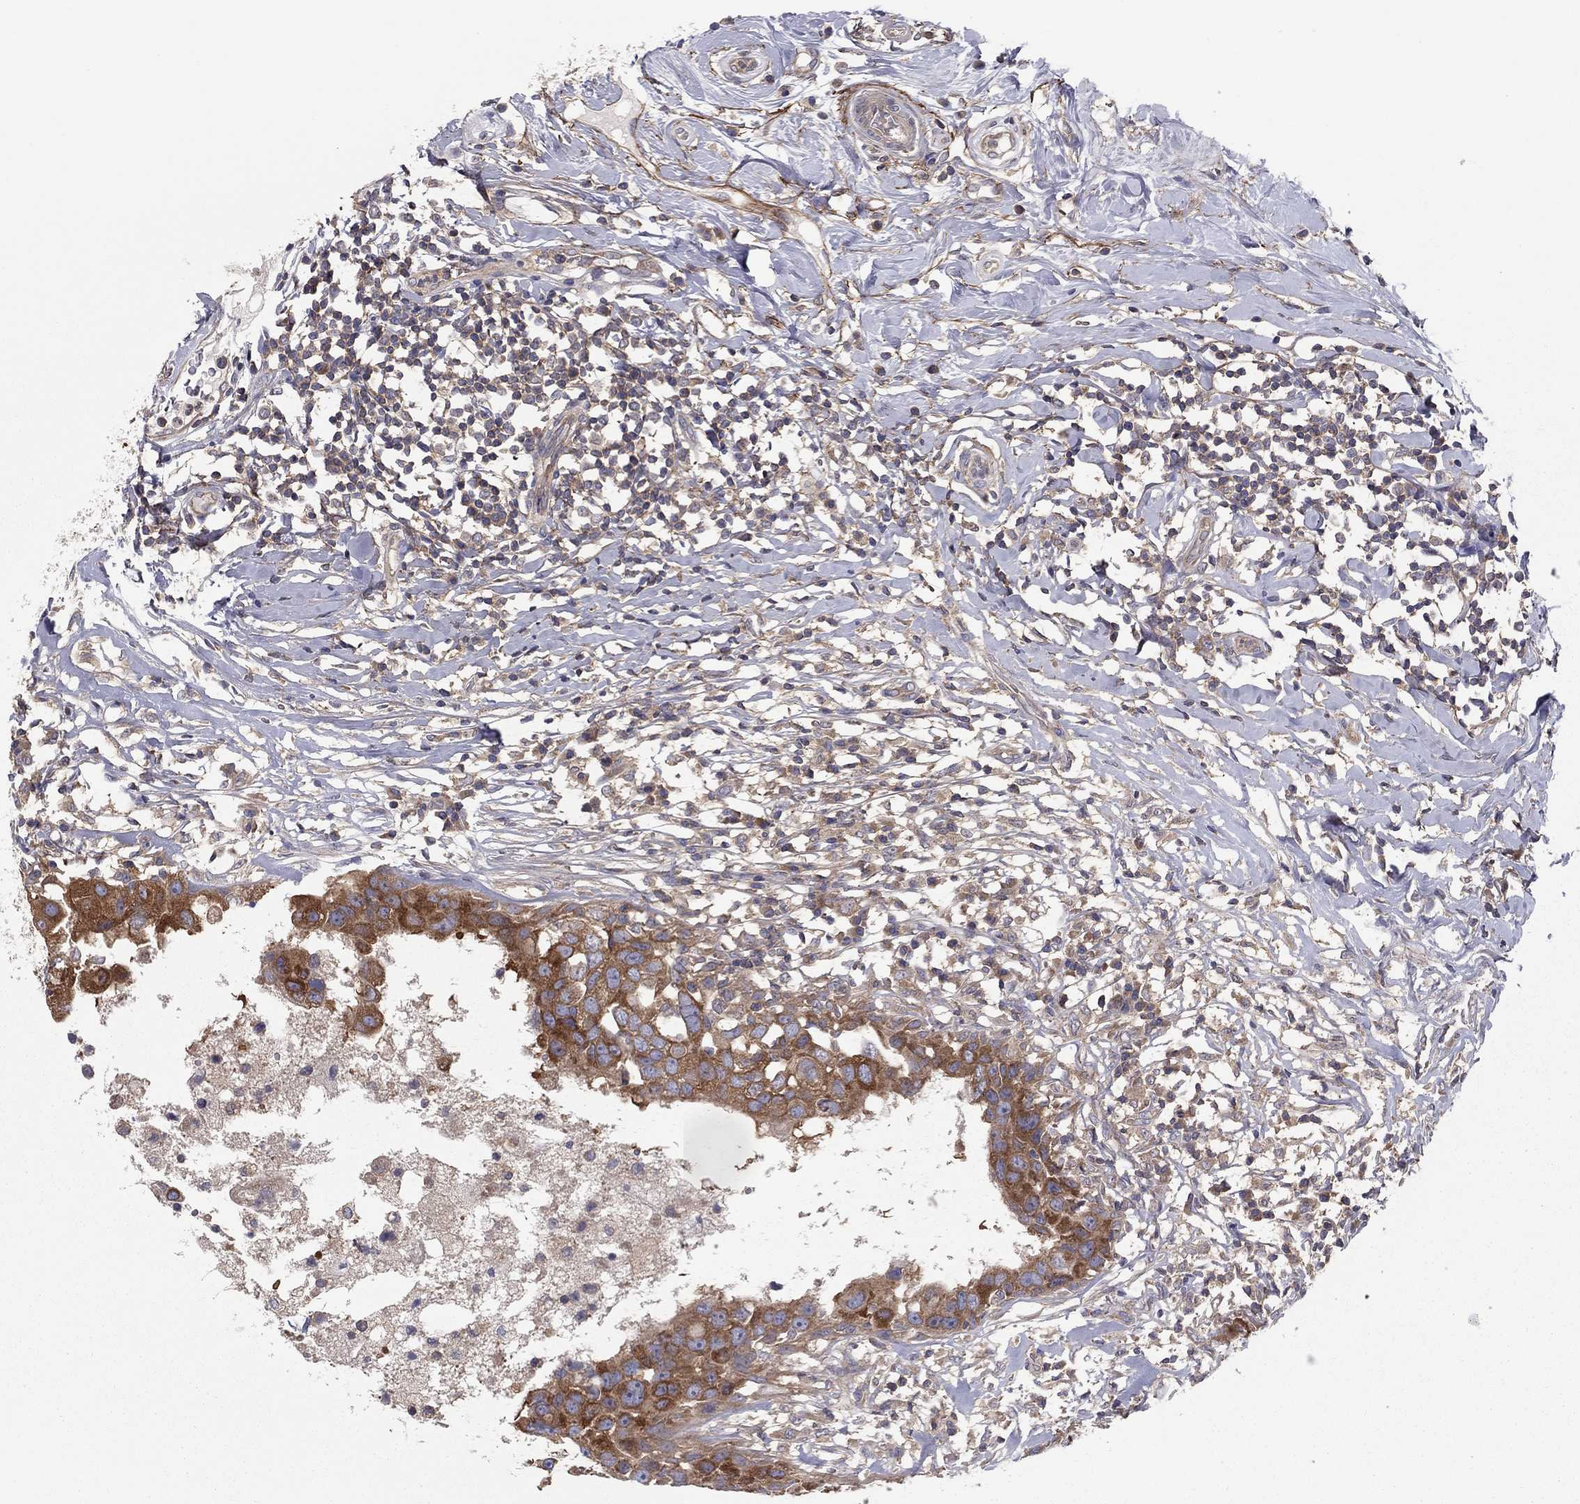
{"staining": {"intensity": "moderate", "quantity": ">75%", "location": "cytoplasmic/membranous"}, "tissue": "breast cancer", "cell_type": "Tumor cells", "image_type": "cancer", "snomed": [{"axis": "morphology", "description": "Duct carcinoma"}, {"axis": "topography", "description": "Breast"}], "caption": "Brown immunohistochemical staining in breast cancer exhibits moderate cytoplasmic/membranous expression in about >75% of tumor cells. (DAB = brown stain, brightfield microscopy at high magnification).", "gene": "RNF123", "patient": {"sex": "female", "age": 27}}